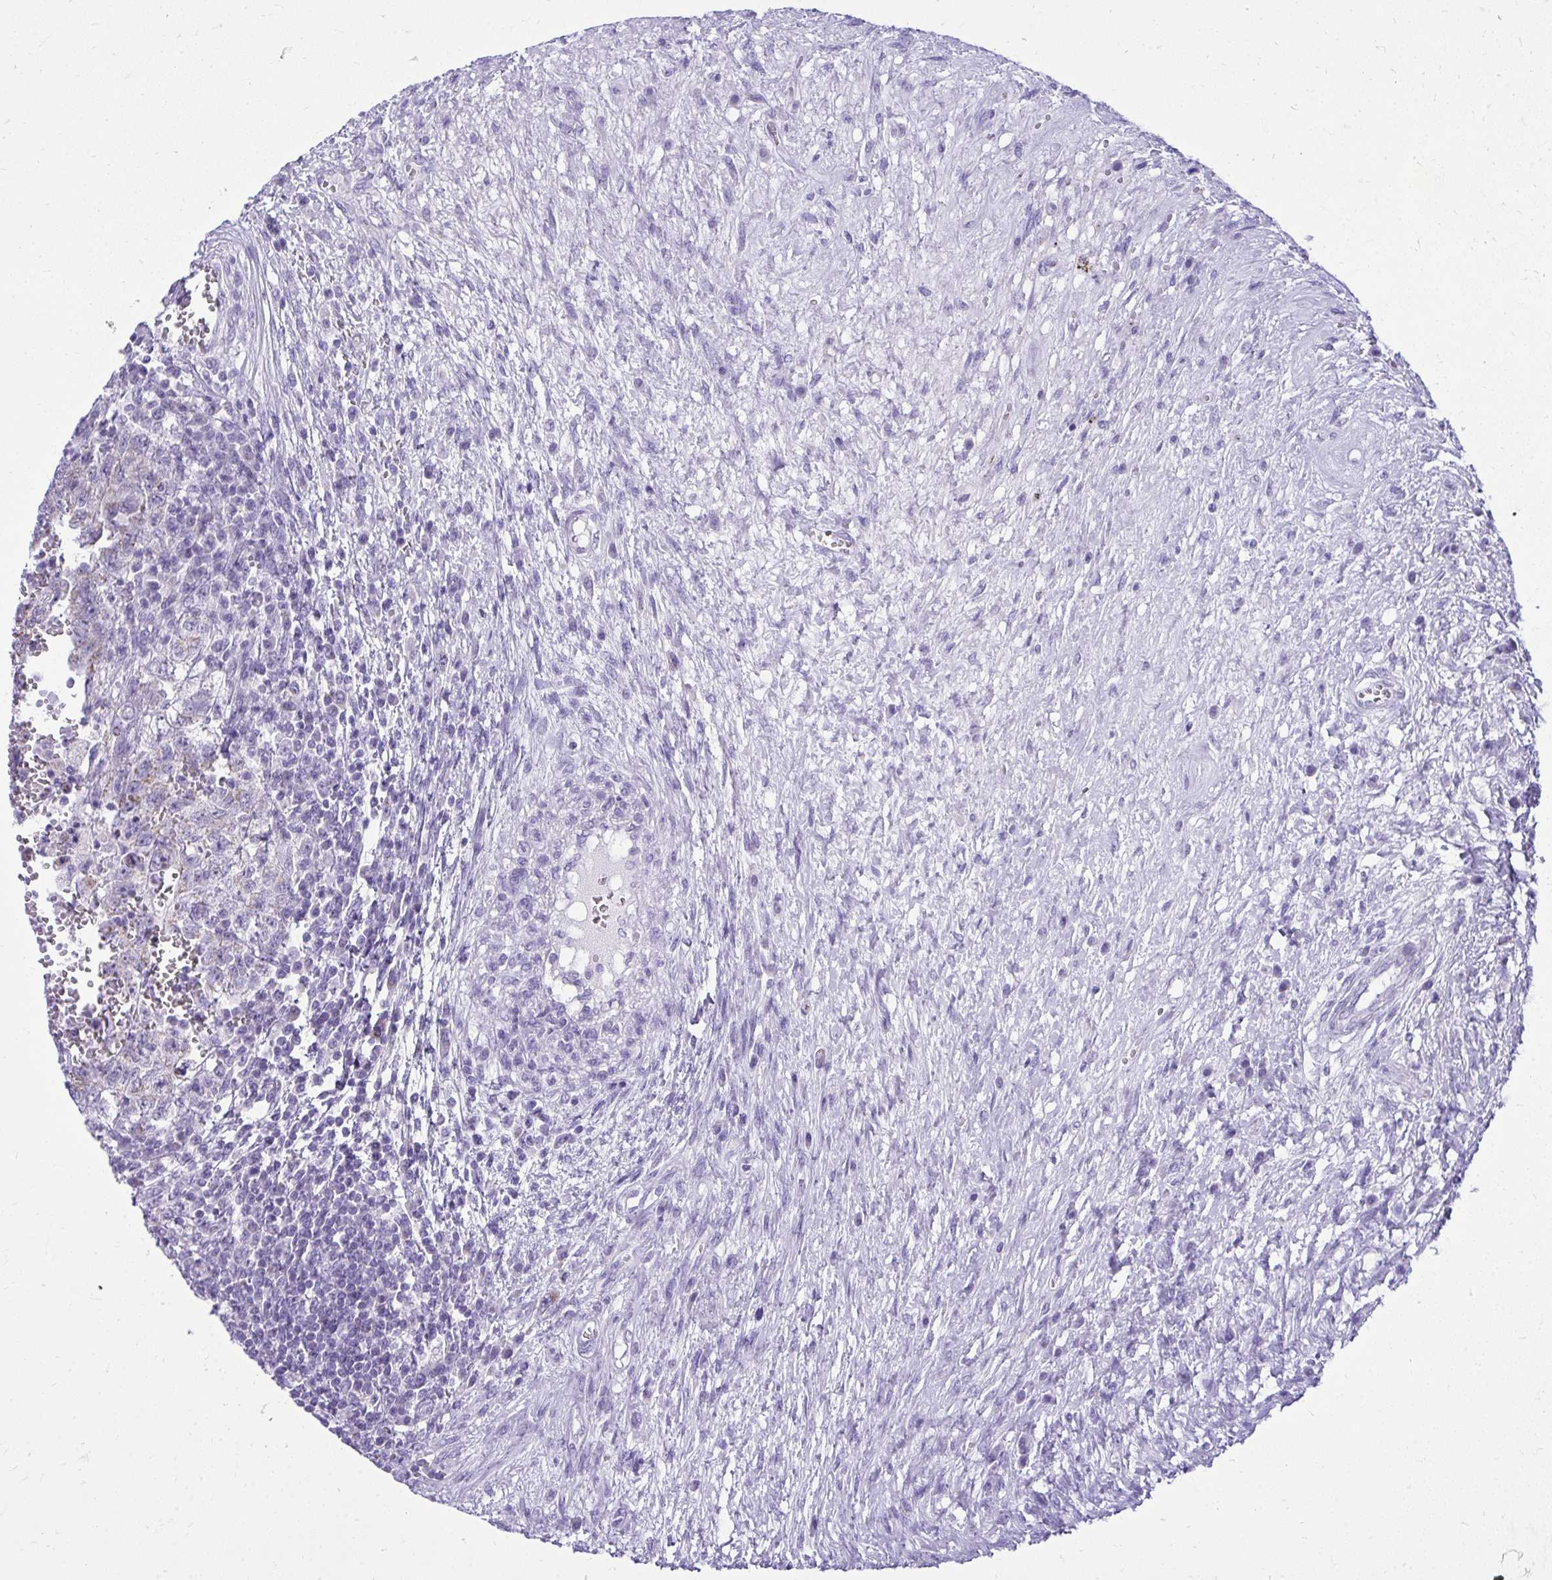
{"staining": {"intensity": "negative", "quantity": "none", "location": "none"}, "tissue": "testis cancer", "cell_type": "Tumor cells", "image_type": "cancer", "snomed": [{"axis": "morphology", "description": "Carcinoma, Embryonal, NOS"}, {"axis": "topography", "description": "Testis"}], "caption": "Protein analysis of testis embryonal carcinoma displays no significant expression in tumor cells.", "gene": "RALYL", "patient": {"sex": "male", "age": 26}}